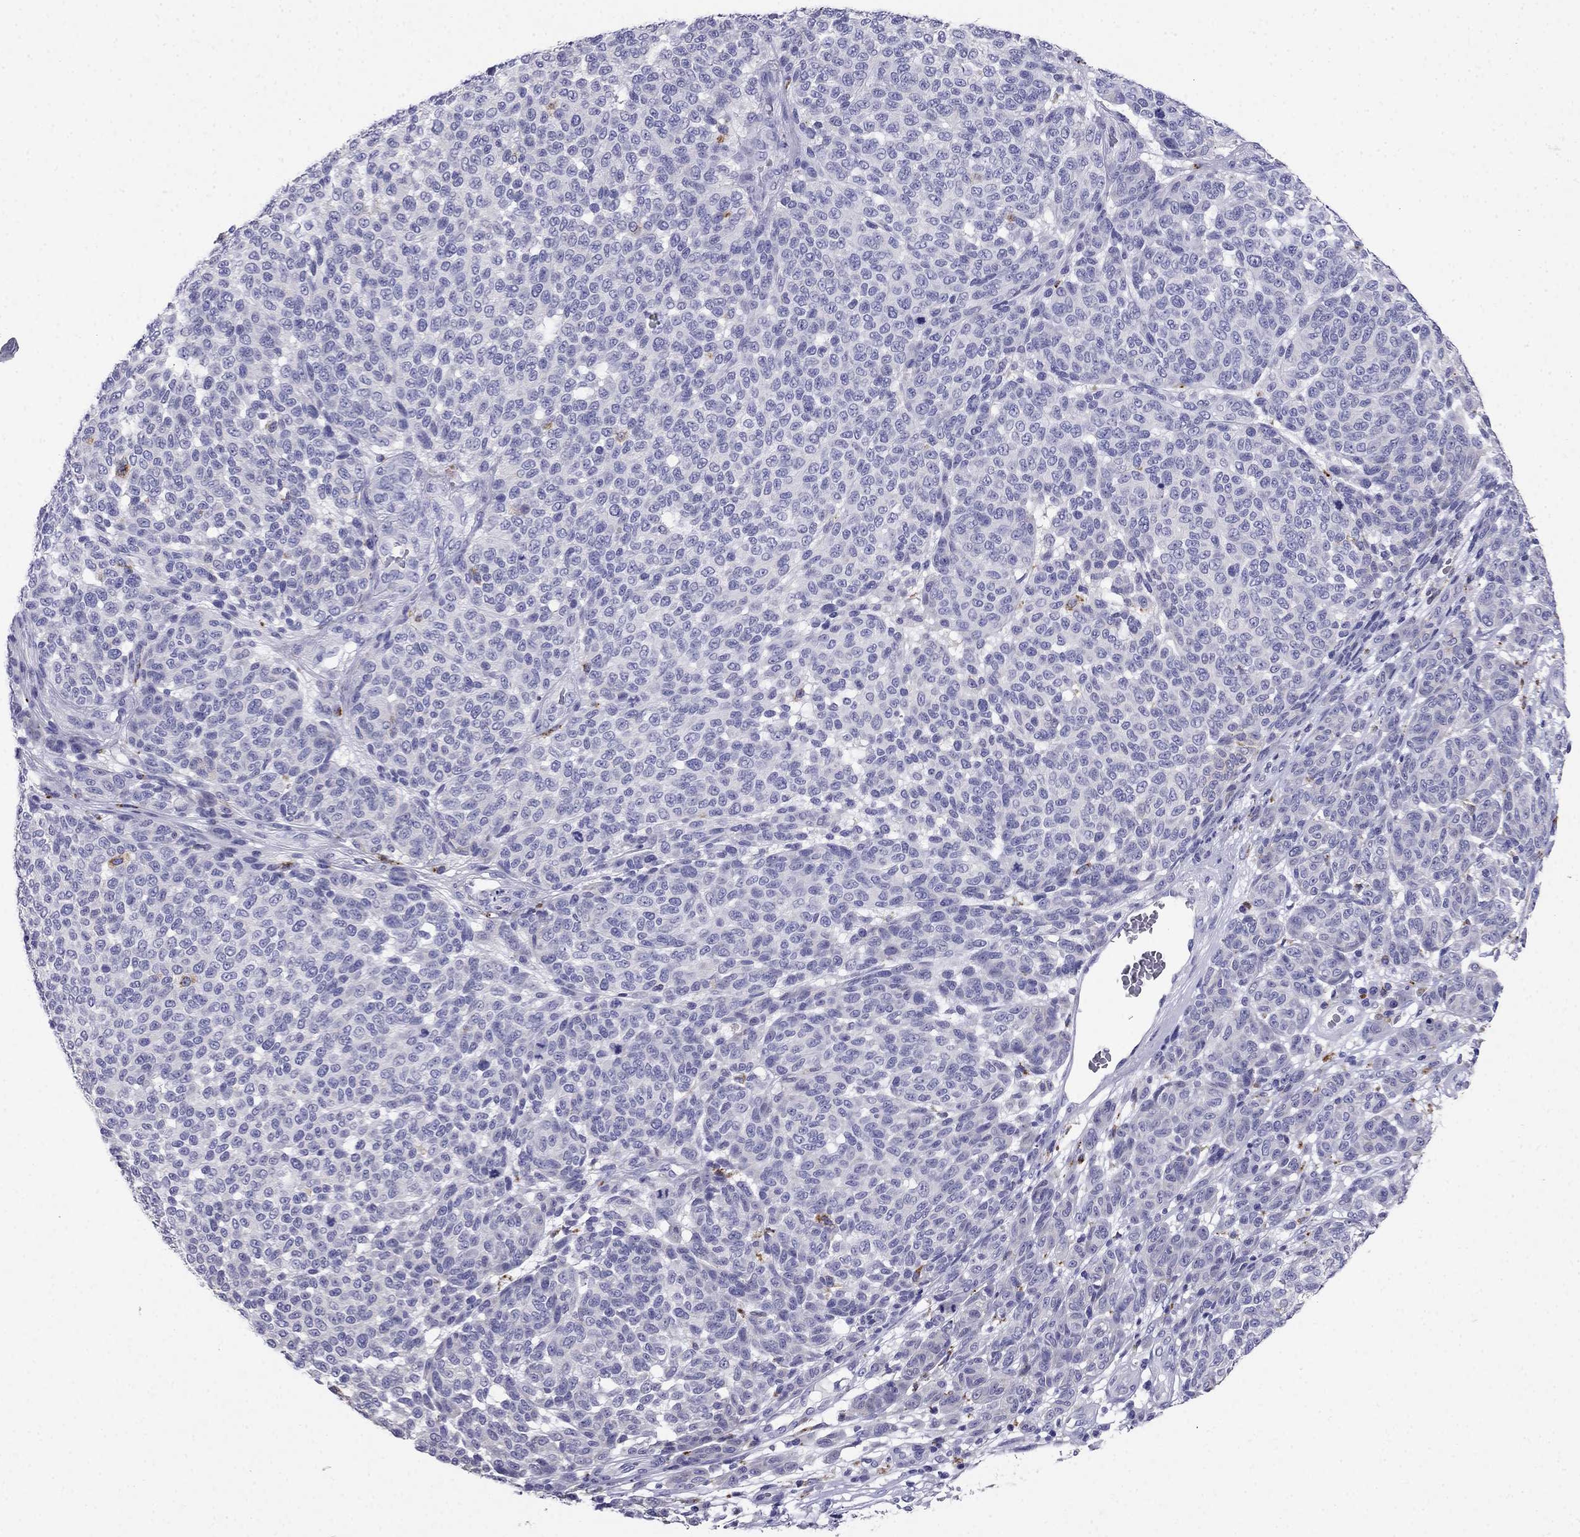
{"staining": {"intensity": "negative", "quantity": "none", "location": "none"}, "tissue": "melanoma", "cell_type": "Tumor cells", "image_type": "cancer", "snomed": [{"axis": "morphology", "description": "Malignant melanoma, NOS"}, {"axis": "topography", "description": "Skin"}], "caption": "Immunohistochemistry (IHC) of malignant melanoma reveals no staining in tumor cells.", "gene": "PTH", "patient": {"sex": "male", "age": 59}}